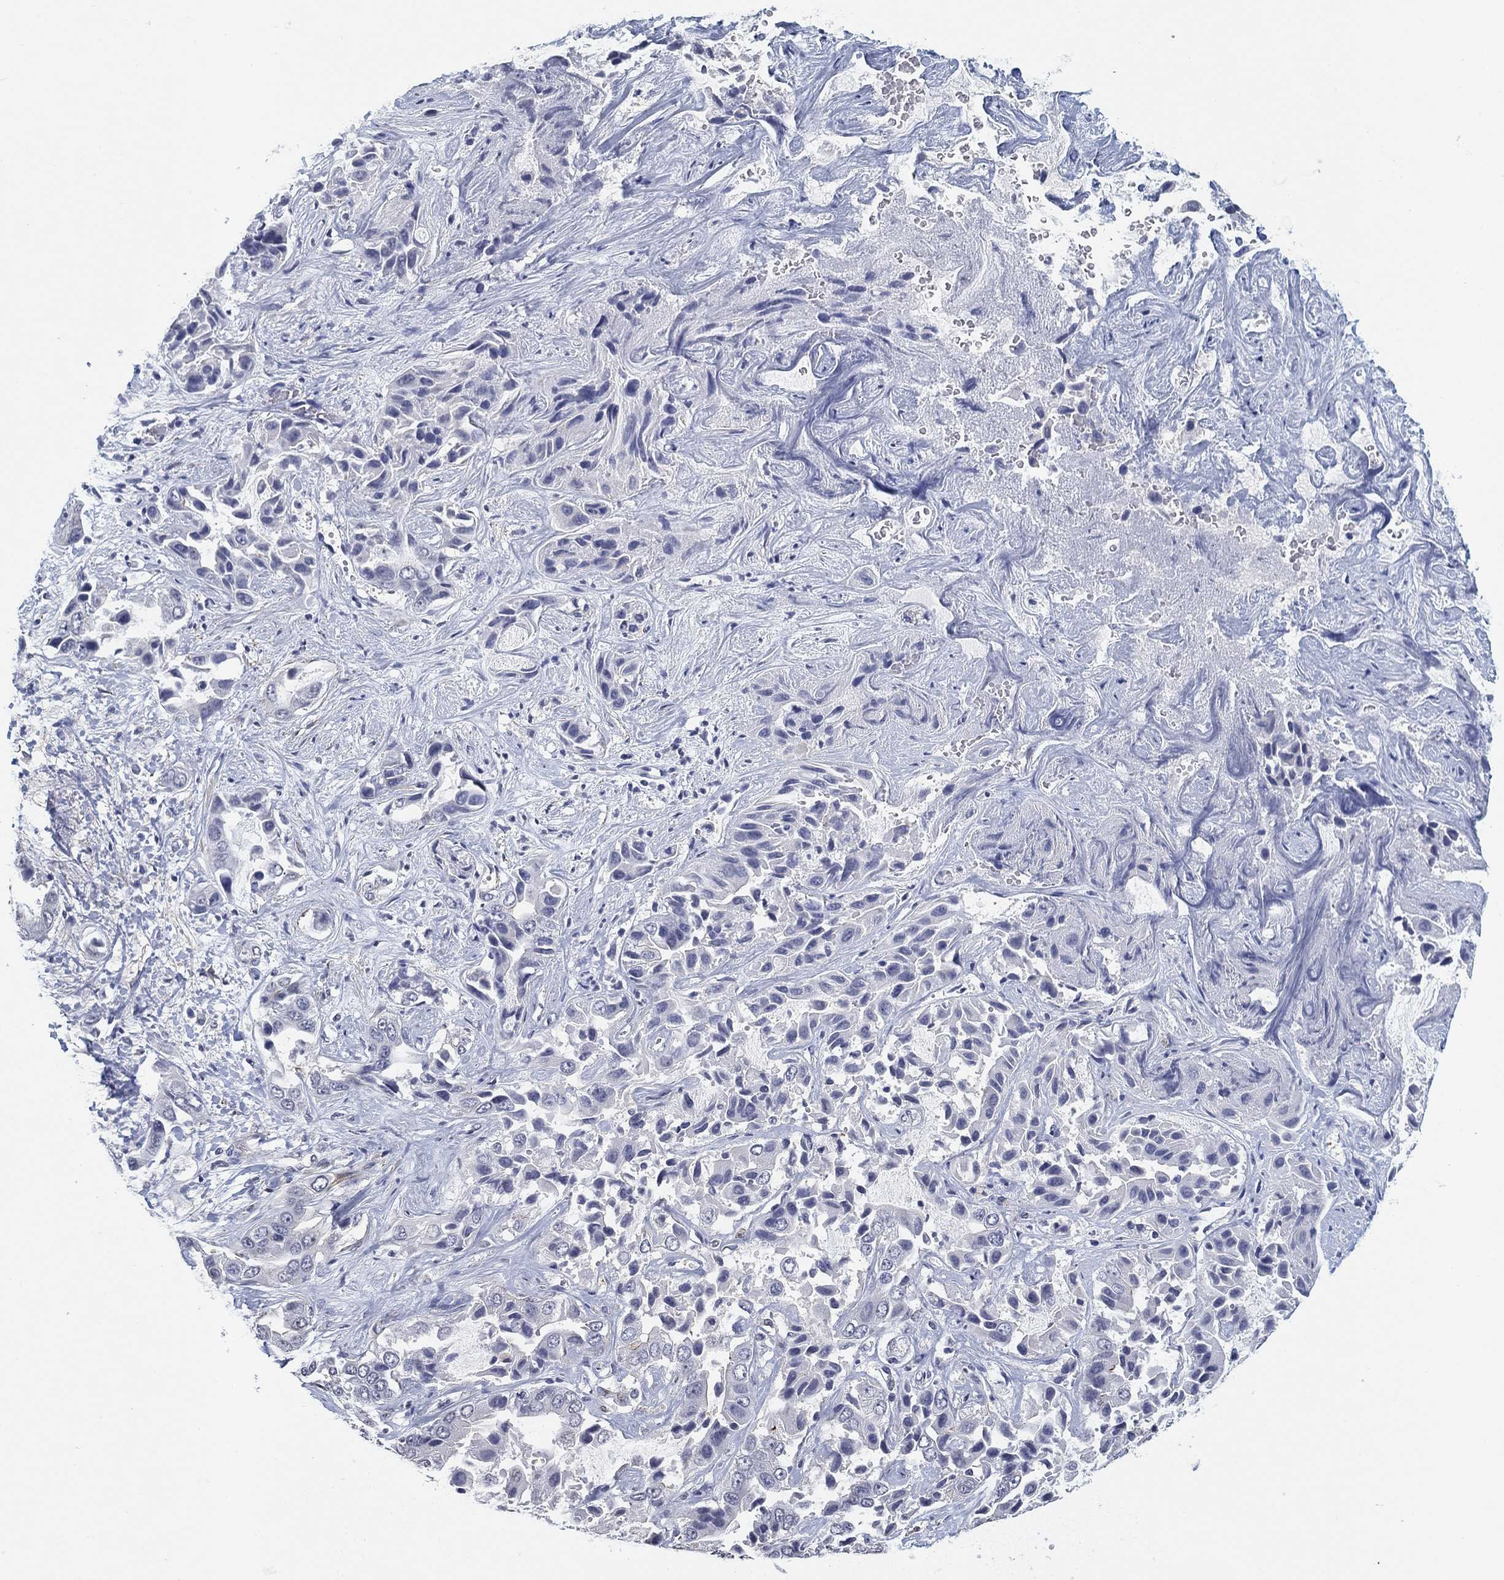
{"staining": {"intensity": "negative", "quantity": "none", "location": "none"}, "tissue": "liver cancer", "cell_type": "Tumor cells", "image_type": "cancer", "snomed": [{"axis": "morphology", "description": "Cholangiocarcinoma"}, {"axis": "topography", "description": "Liver"}], "caption": "This is a image of immunohistochemistry (IHC) staining of liver cholangiocarcinoma, which shows no expression in tumor cells.", "gene": "OTUB2", "patient": {"sex": "female", "age": 52}}